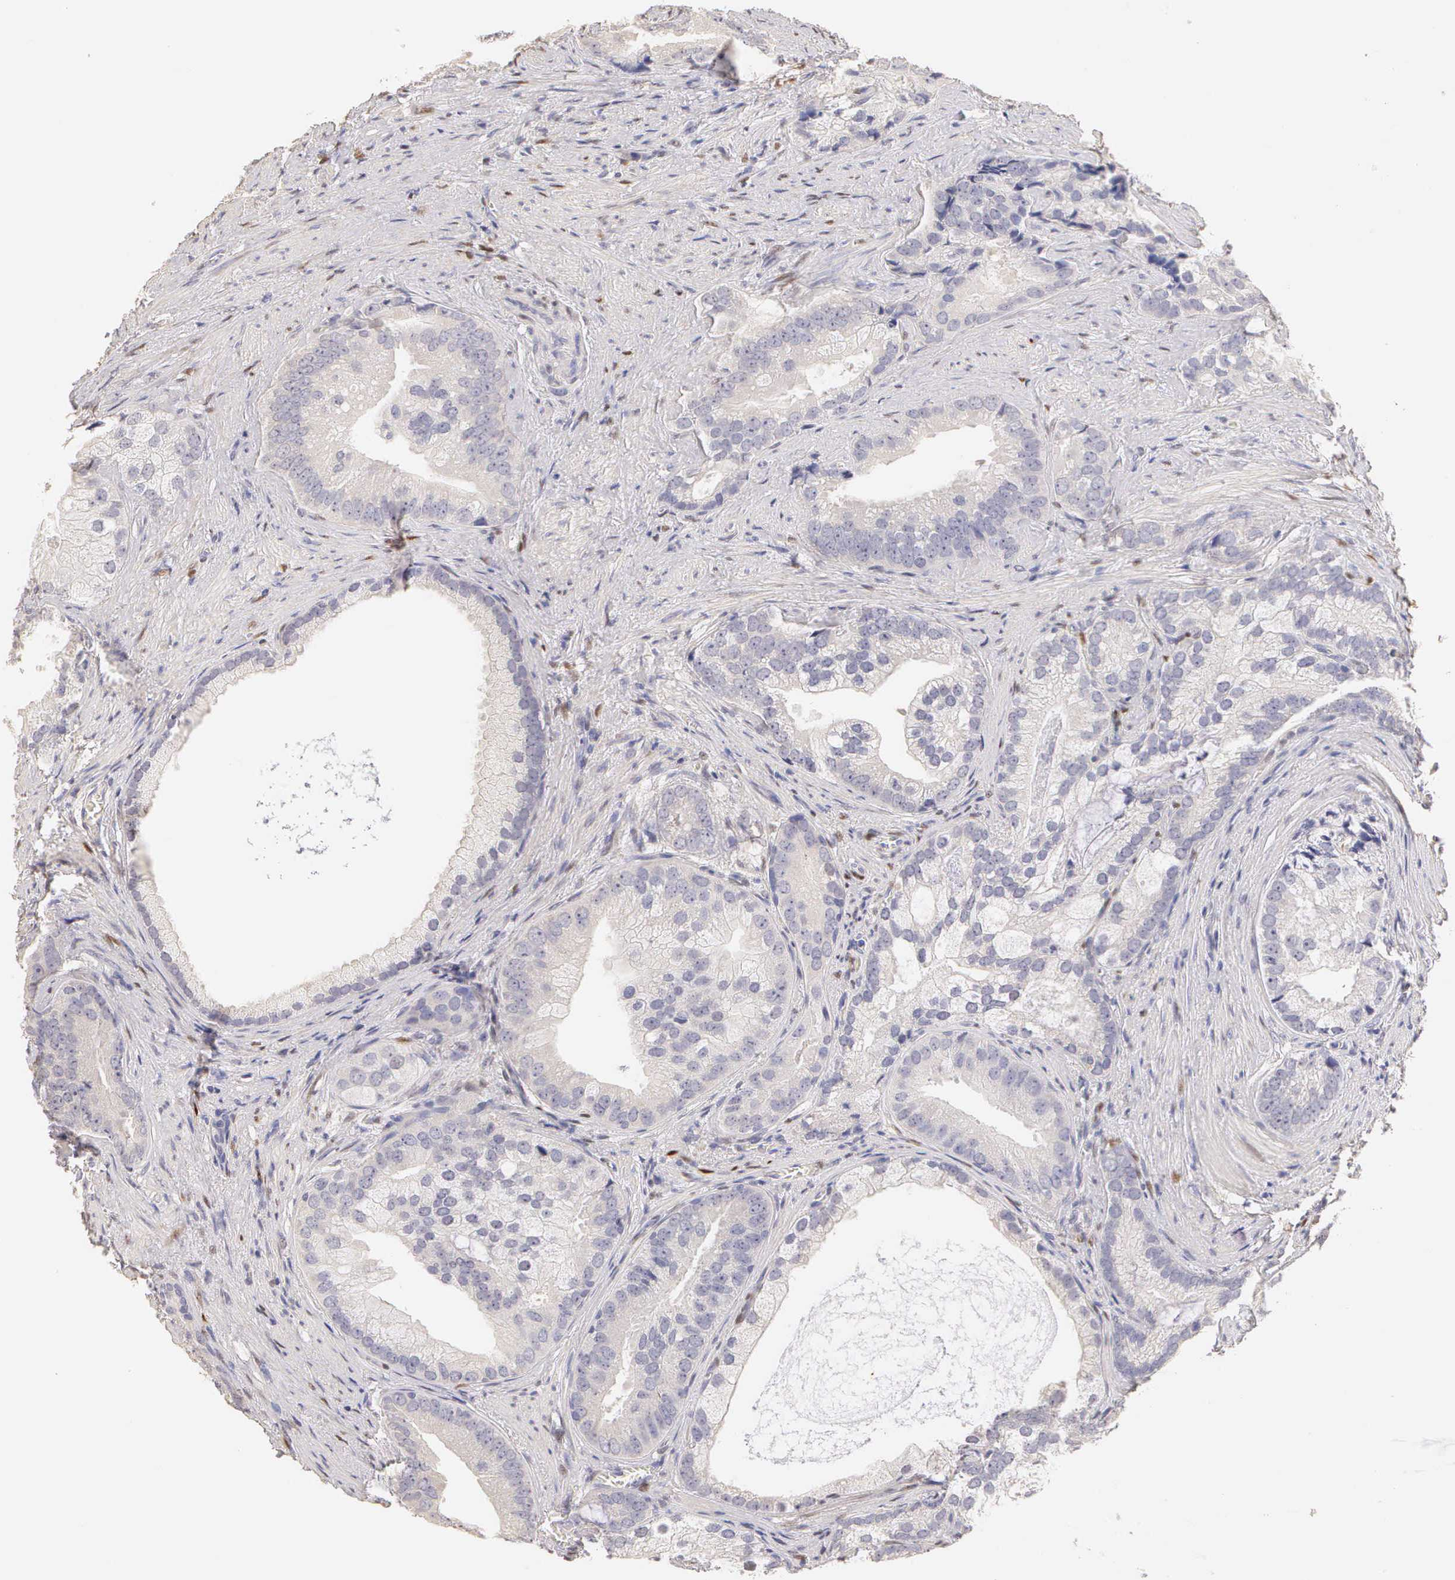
{"staining": {"intensity": "negative", "quantity": "none", "location": "none"}, "tissue": "prostate cancer", "cell_type": "Tumor cells", "image_type": "cancer", "snomed": [{"axis": "morphology", "description": "Adenocarcinoma, Low grade"}, {"axis": "topography", "description": "Prostate"}], "caption": "Tumor cells are negative for brown protein staining in adenocarcinoma (low-grade) (prostate).", "gene": "ESR1", "patient": {"sex": "male", "age": 71}}